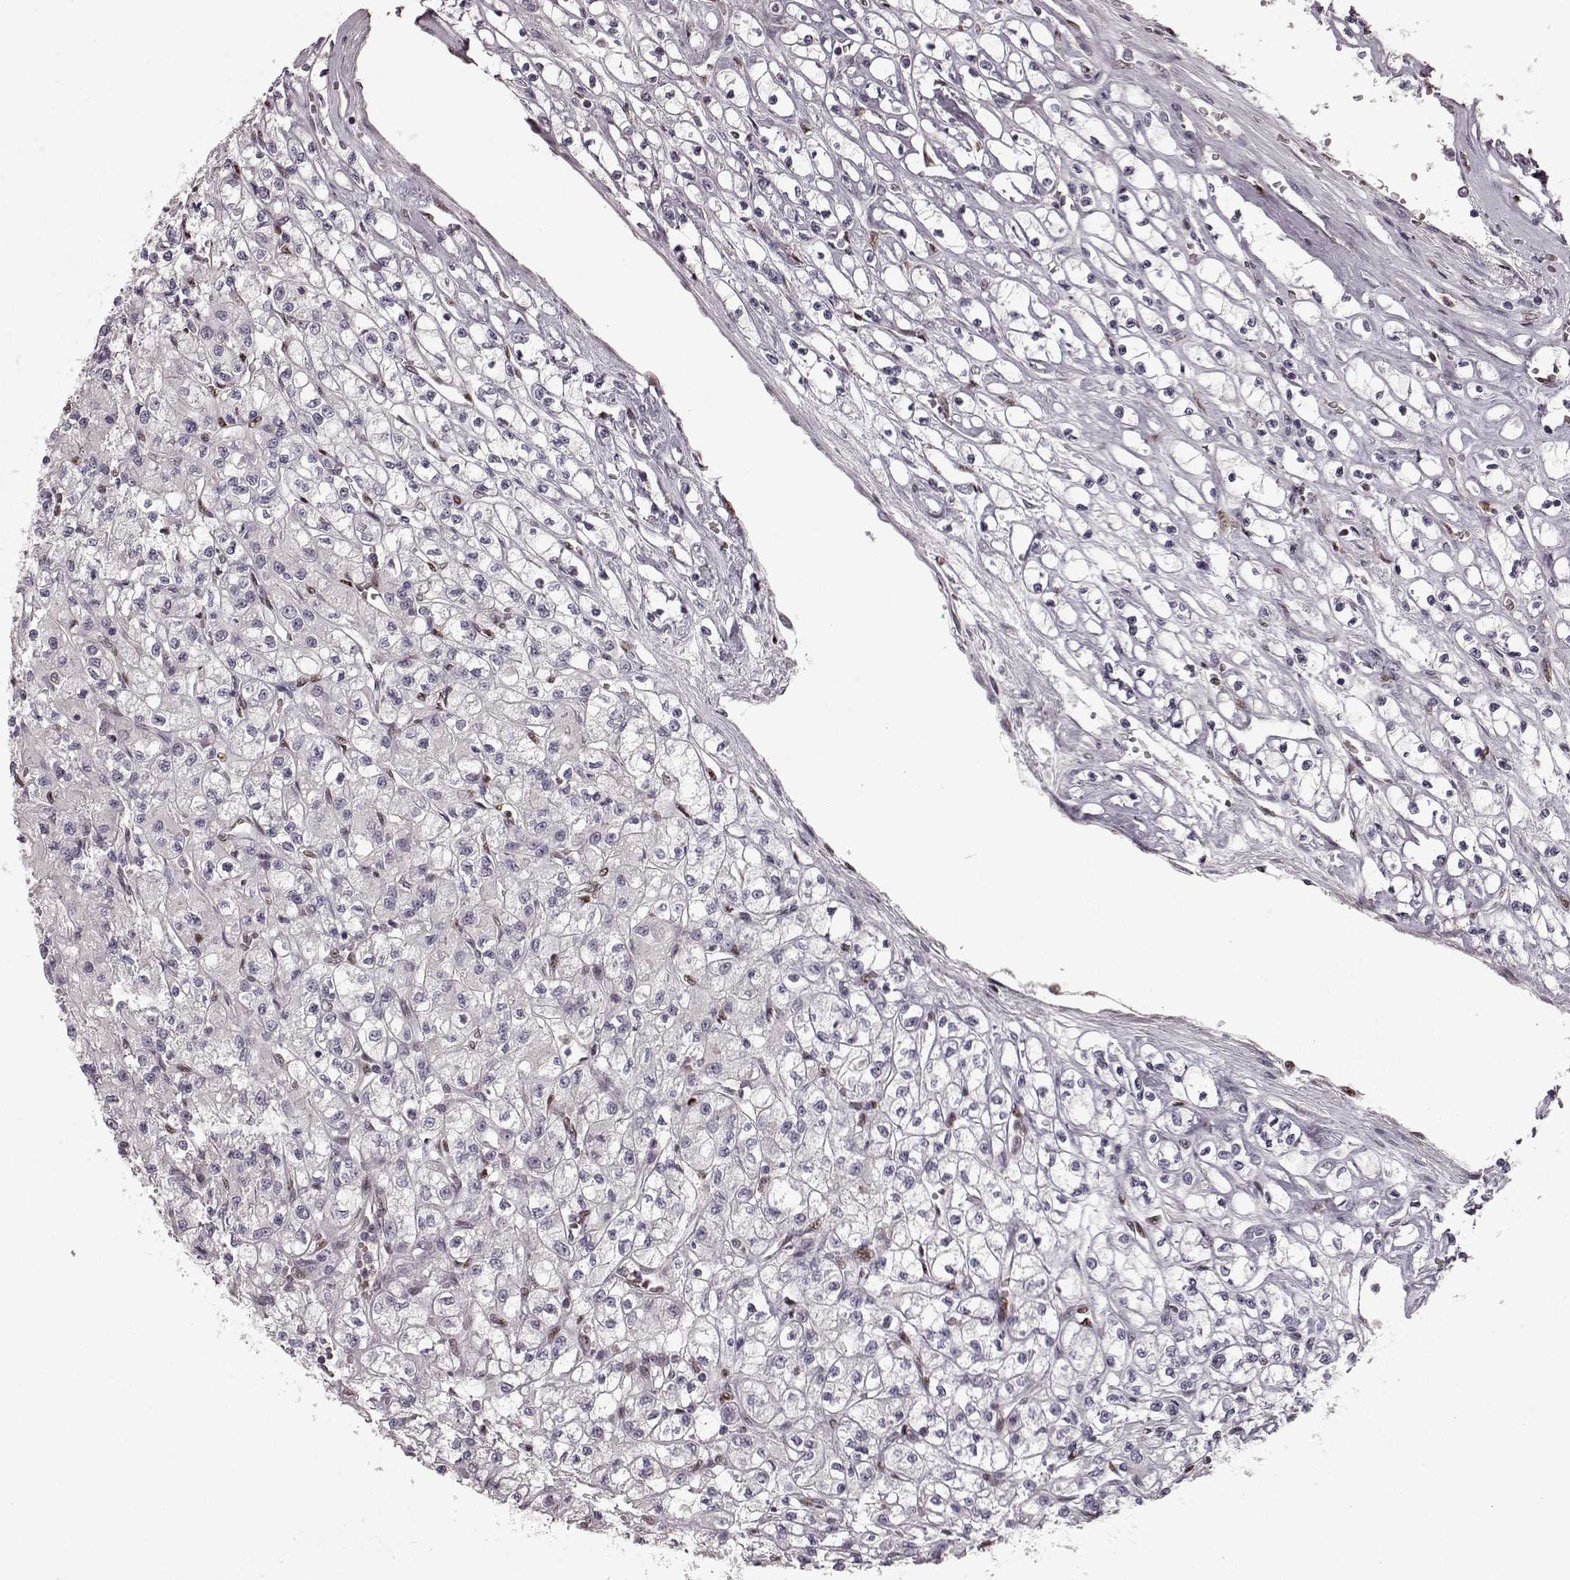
{"staining": {"intensity": "negative", "quantity": "none", "location": "none"}, "tissue": "renal cancer", "cell_type": "Tumor cells", "image_type": "cancer", "snomed": [{"axis": "morphology", "description": "Adenocarcinoma, NOS"}, {"axis": "topography", "description": "Kidney"}], "caption": "IHC photomicrograph of neoplastic tissue: human renal adenocarcinoma stained with DAB (3,3'-diaminobenzidine) demonstrates no significant protein positivity in tumor cells.", "gene": "CHIT1", "patient": {"sex": "female", "age": 70}}